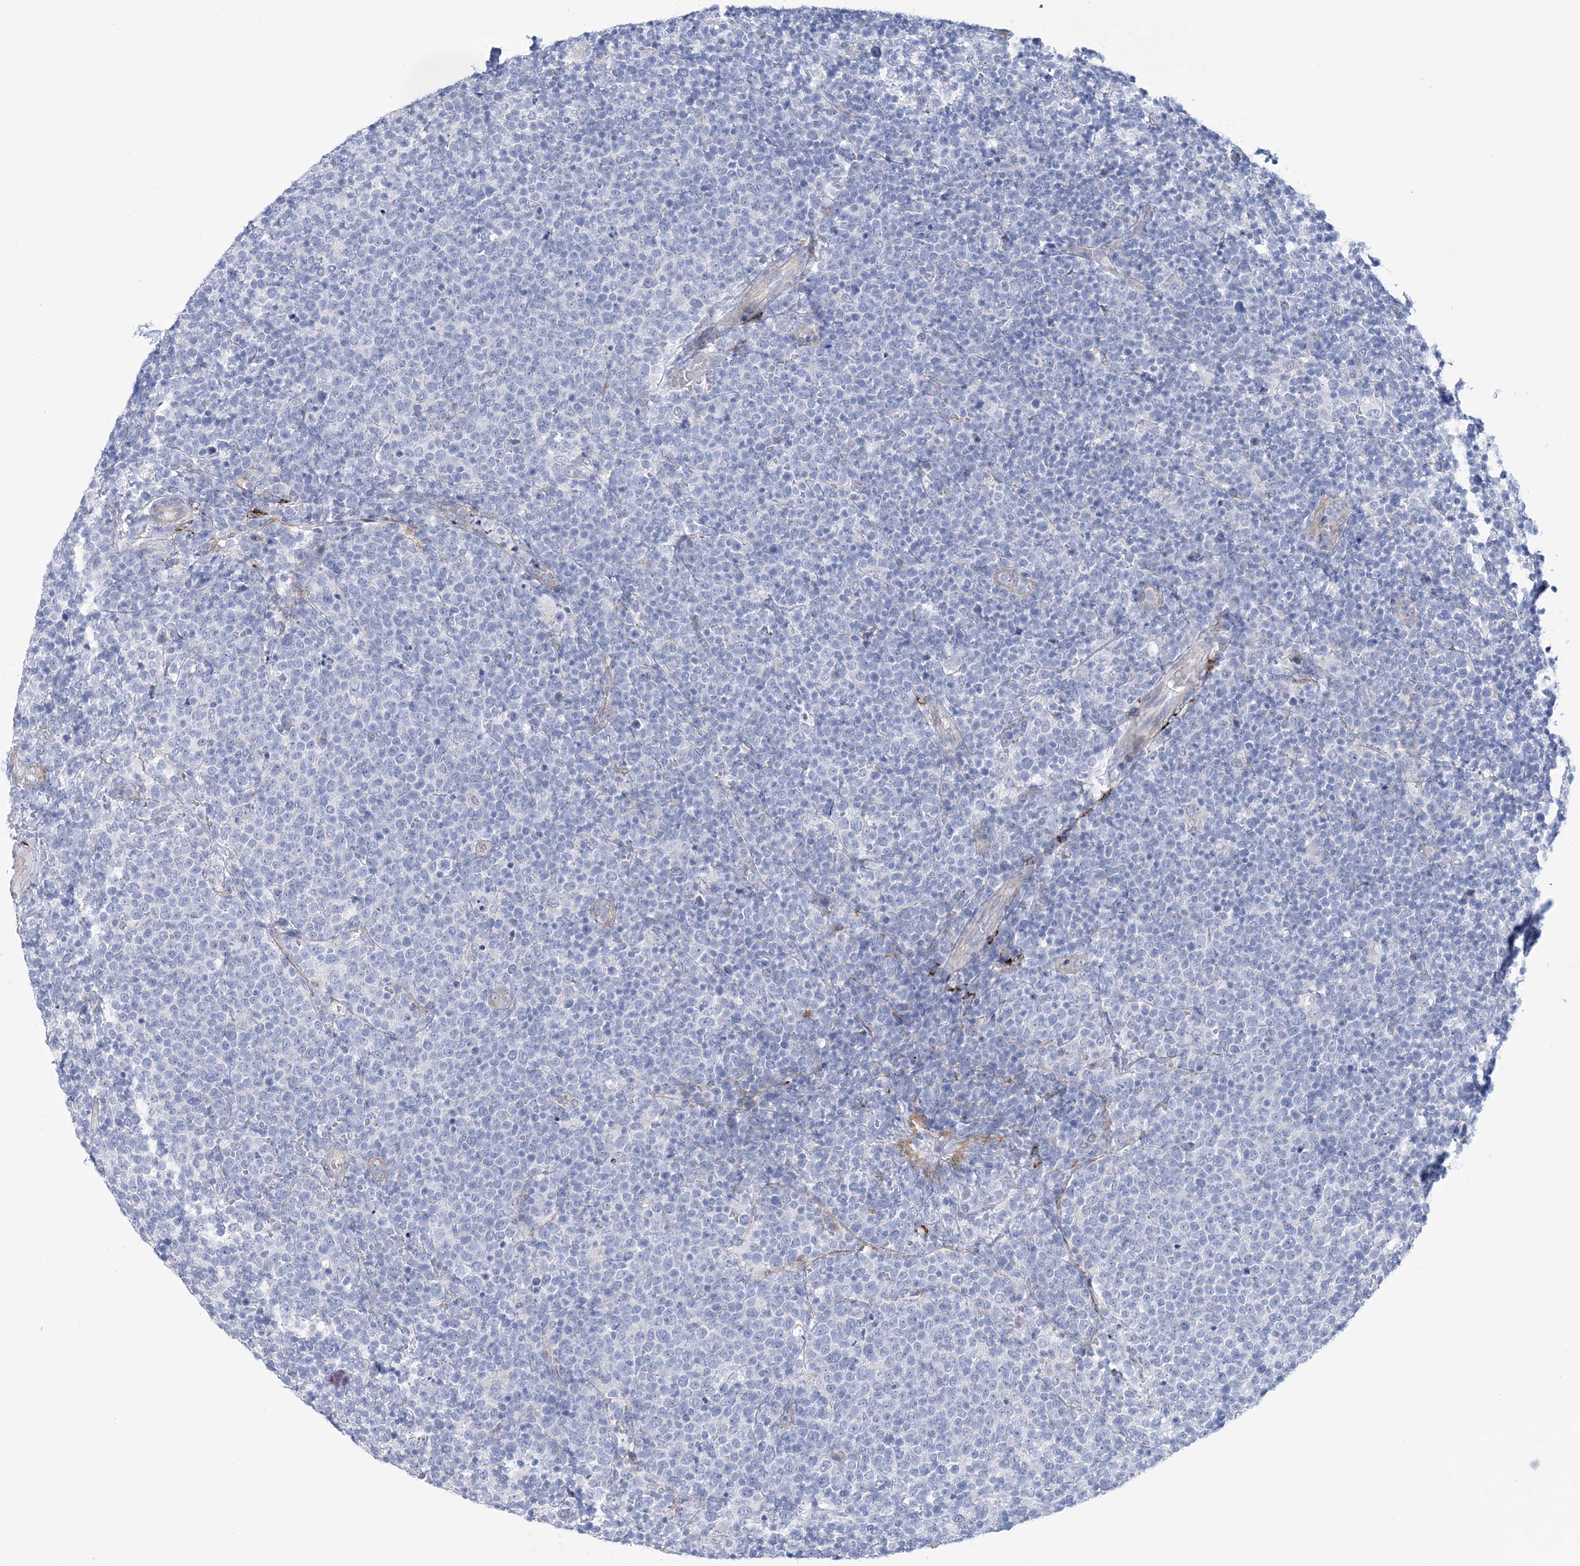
{"staining": {"intensity": "negative", "quantity": "none", "location": "none"}, "tissue": "lymphoma", "cell_type": "Tumor cells", "image_type": "cancer", "snomed": [{"axis": "morphology", "description": "Malignant lymphoma, non-Hodgkin's type, High grade"}, {"axis": "topography", "description": "Lymph node"}], "caption": "Immunohistochemistry (IHC) micrograph of neoplastic tissue: human high-grade malignant lymphoma, non-Hodgkin's type stained with DAB (3,3'-diaminobenzidine) reveals no significant protein expression in tumor cells.", "gene": "RAB11FIP5", "patient": {"sex": "male", "age": 61}}